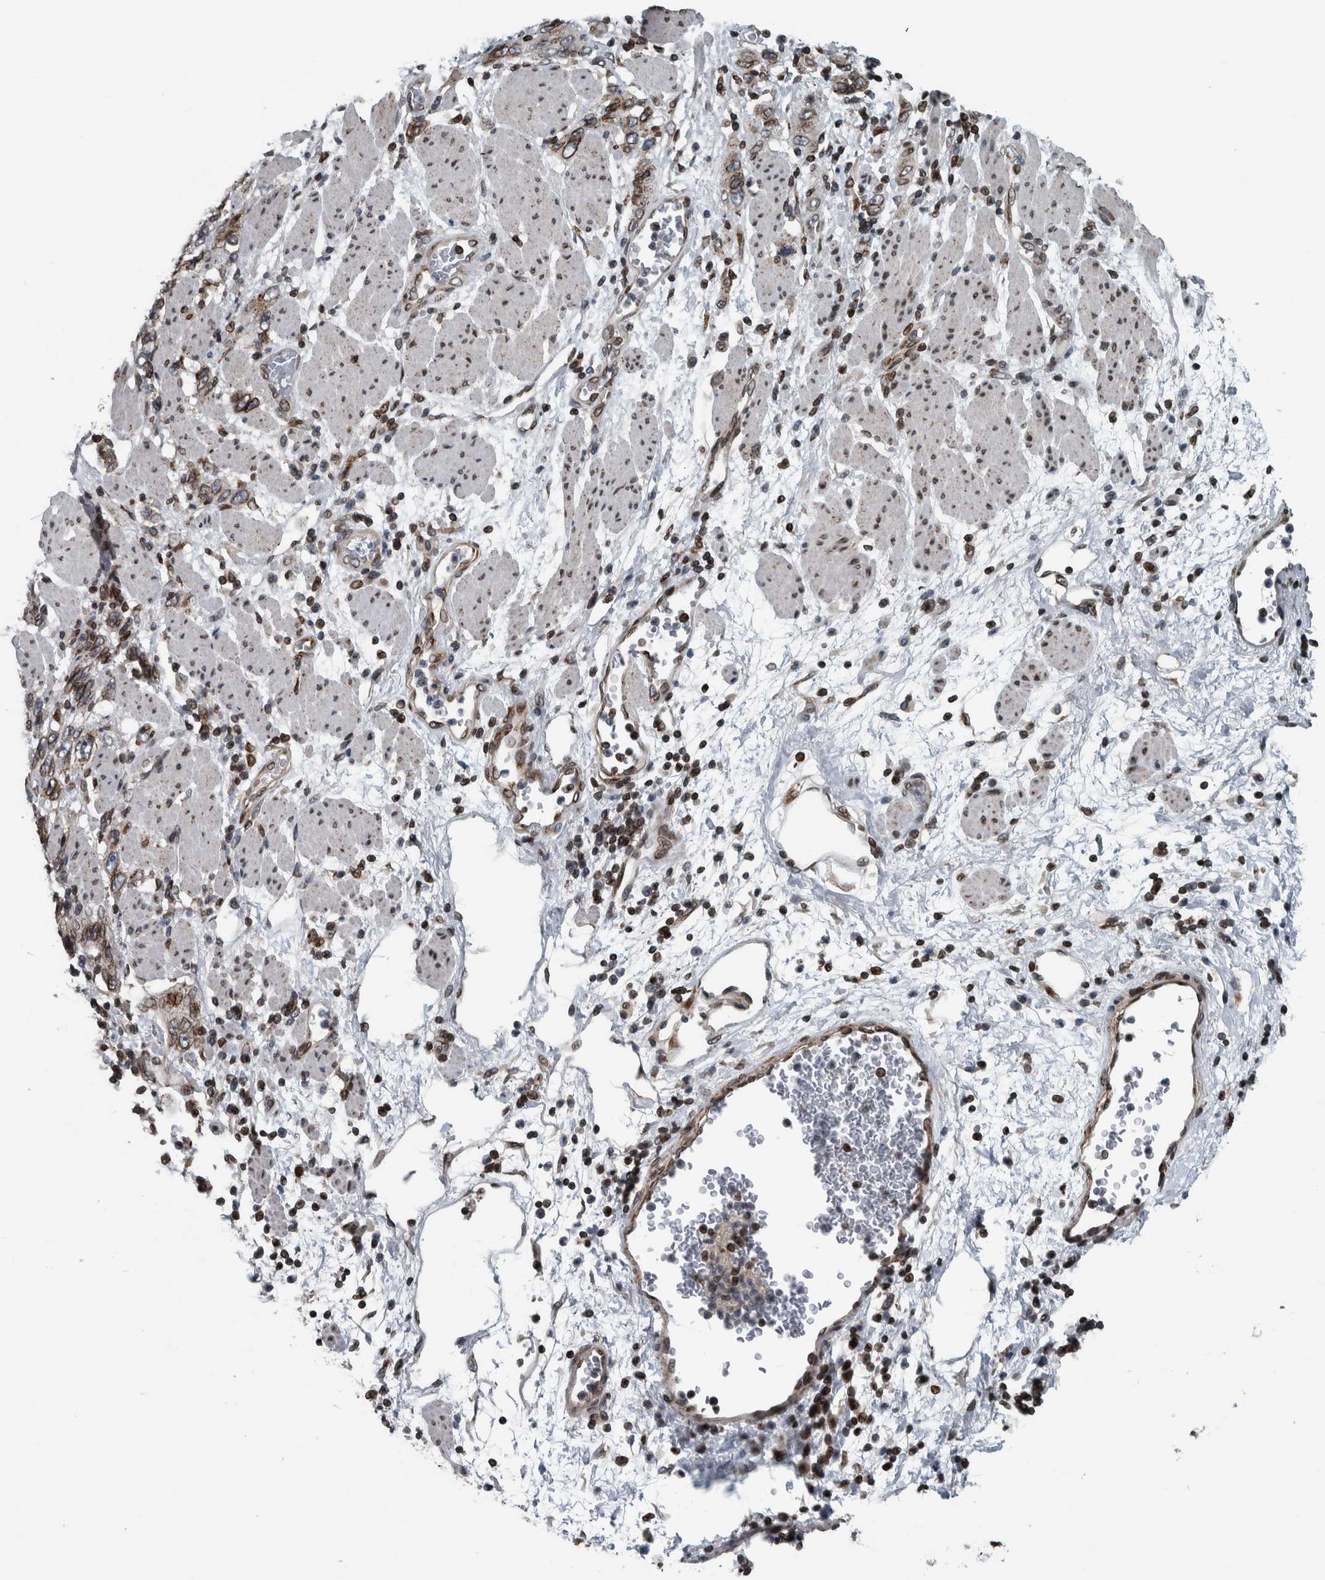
{"staining": {"intensity": "moderate", "quantity": ">75%", "location": "cytoplasmic/membranous,nuclear"}, "tissue": "stomach cancer", "cell_type": "Tumor cells", "image_type": "cancer", "snomed": [{"axis": "morphology", "description": "Adenocarcinoma, NOS"}, {"axis": "topography", "description": "Stomach"}], "caption": "Stomach cancer (adenocarcinoma) tissue demonstrates moderate cytoplasmic/membranous and nuclear expression in approximately >75% of tumor cells, visualized by immunohistochemistry.", "gene": "FAM135B", "patient": {"sex": "male", "age": 48}}